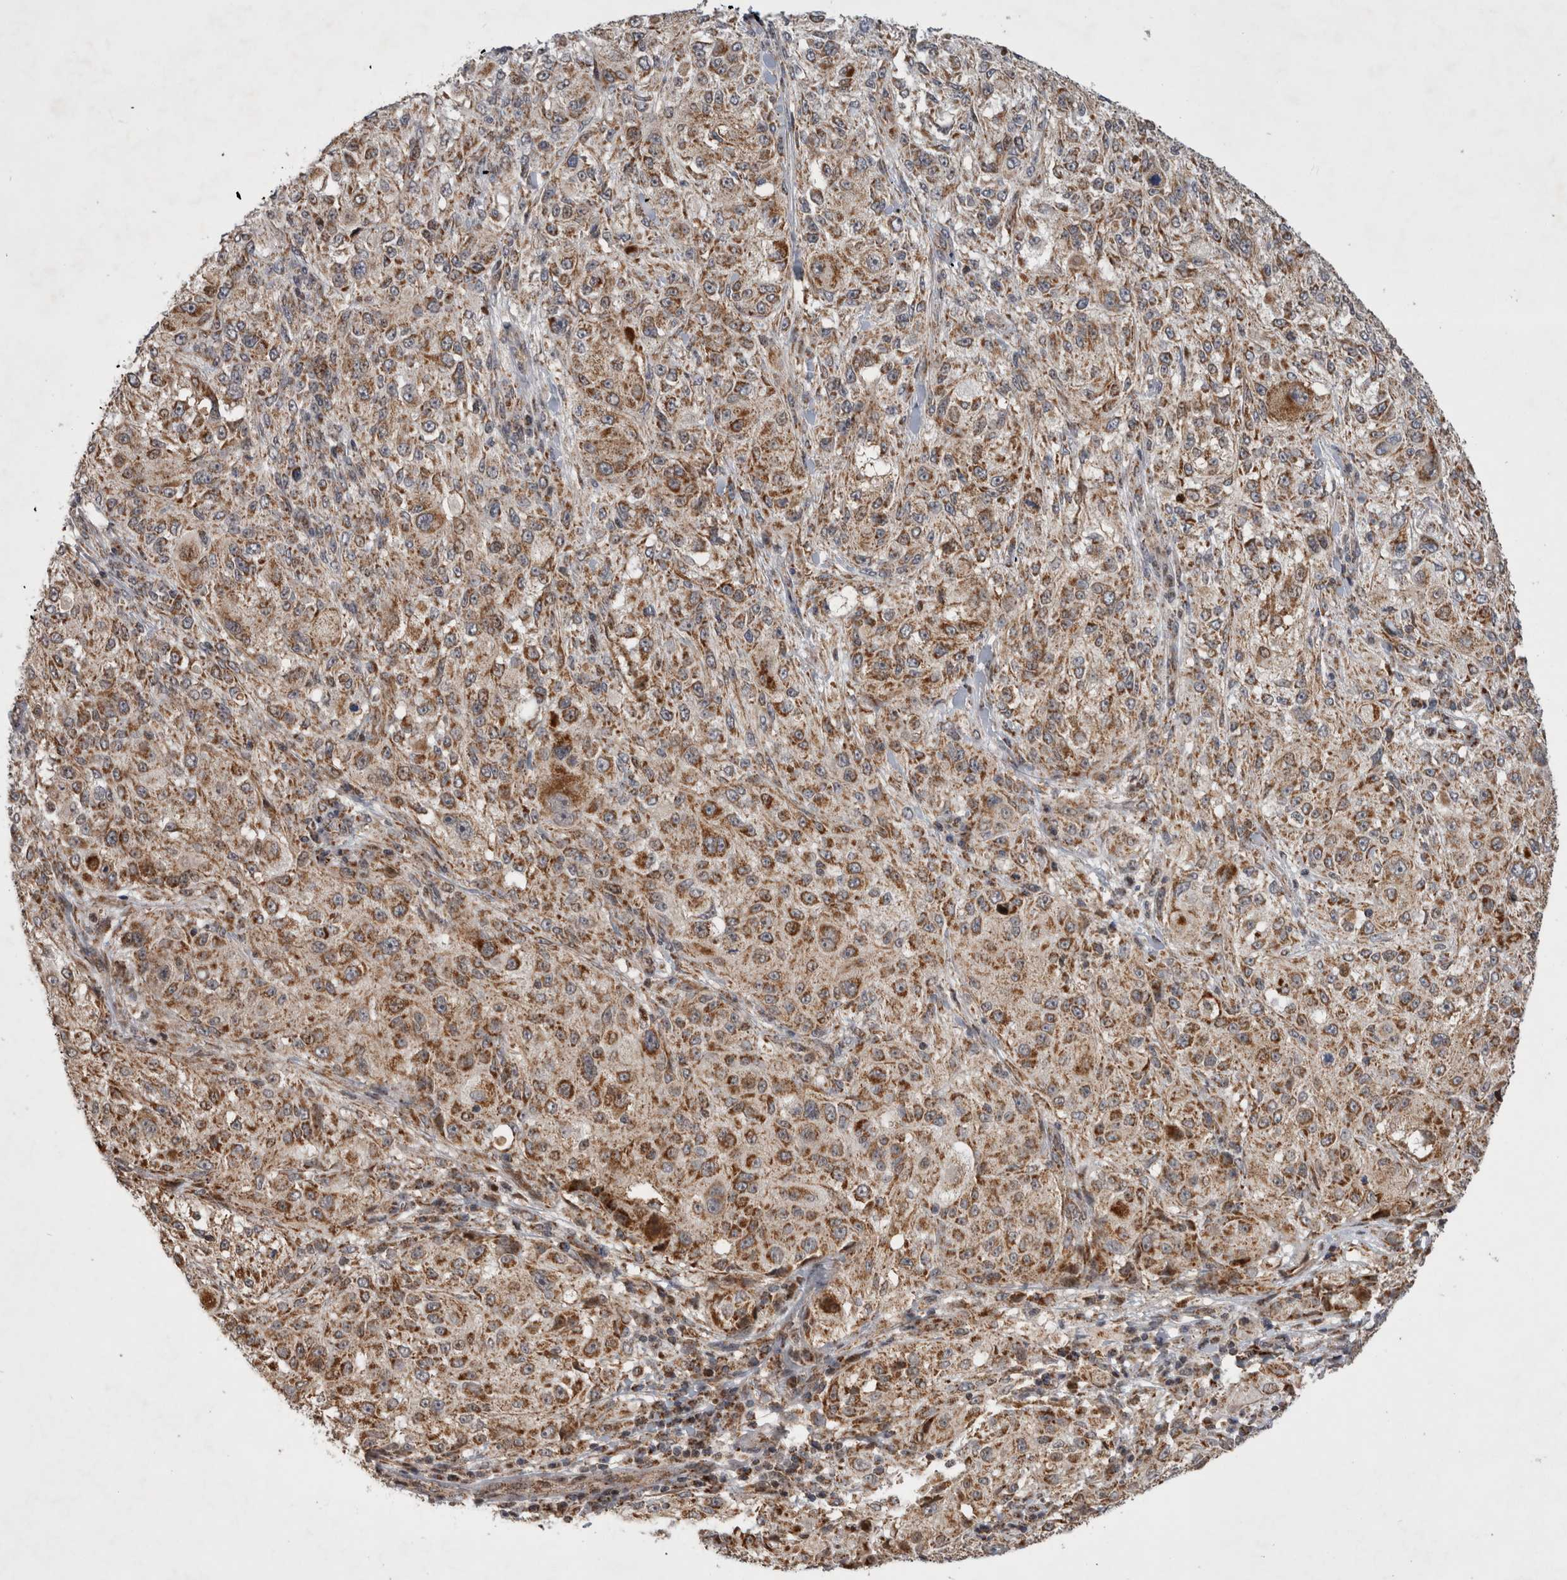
{"staining": {"intensity": "moderate", "quantity": ">75%", "location": "cytoplasmic/membranous"}, "tissue": "melanoma", "cell_type": "Tumor cells", "image_type": "cancer", "snomed": [{"axis": "morphology", "description": "Necrosis, NOS"}, {"axis": "morphology", "description": "Malignant melanoma, NOS"}, {"axis": "topography", "description": "Skin"}], "caption": "Immunohistochemical staining of human melanoma reveals medium levels of moderate cytoplasmic/membranous protein staining in approximately >75% of tumor cells. The protein is stained brown, and the nuclei are stained in blue (DAB (3,3'-diaminobenzidine) IHC with brightfield microscopy, high magnification).", "gene": "MRPL37", "patient": {"sex": "female", "age": 87}}